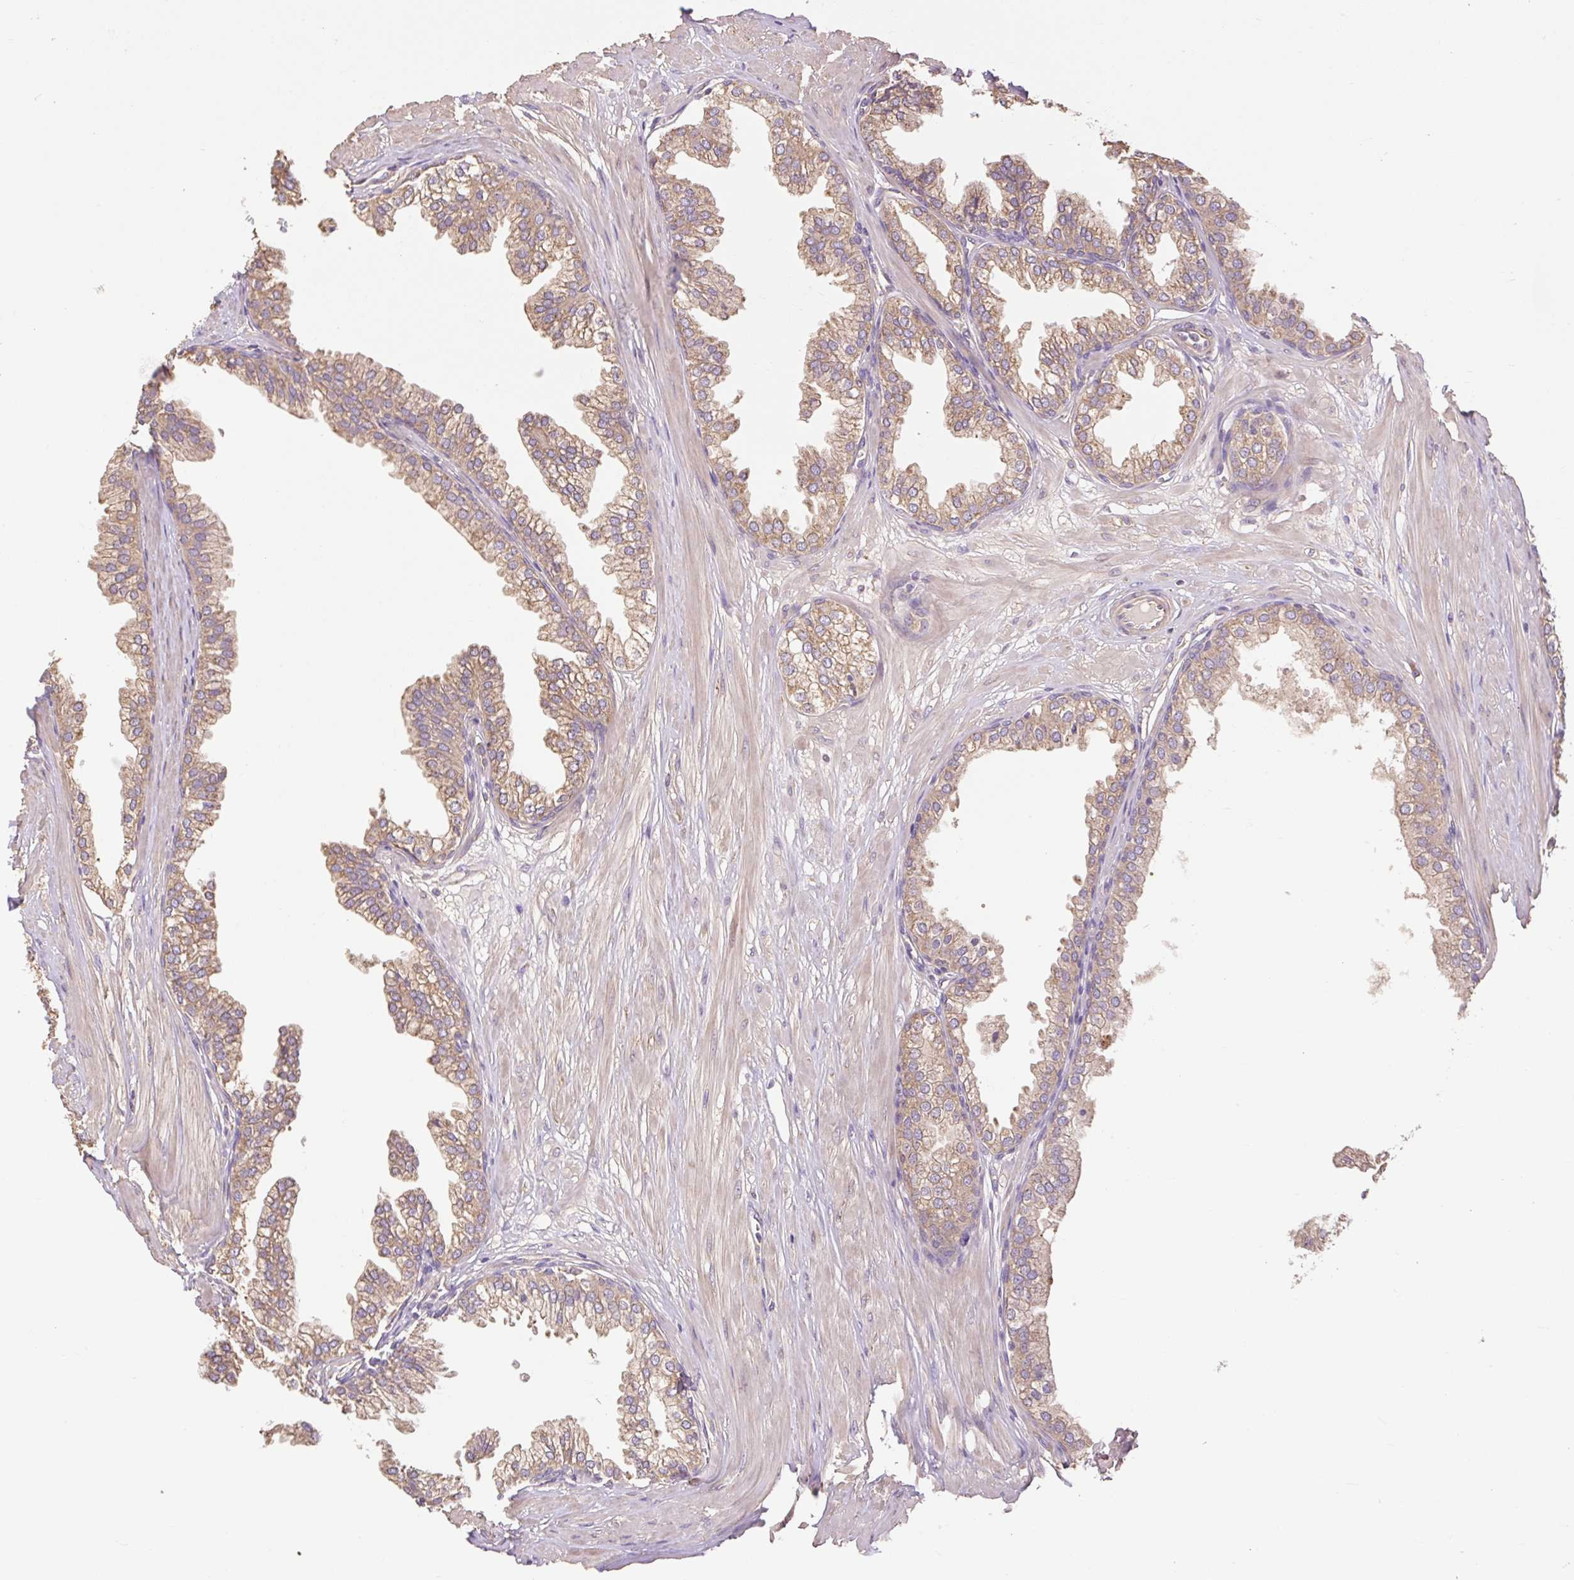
{"staining": {"intensity": "moderate", "quantity": ">75%", "location": "cytoplasmic/membranous"}, "tissue": "prostate", "cell_type": "Glandular cells", "image_type": "normal", "snomed": [{"axis": "morphology", "description": "Normal tissue, NOS"}, {"axis": "topography", "description": "Prostate"}, {"axis": "topography", "description": "Peripheral nerve tissue"}], "caption": "A brown stain highlights moderate cytoplasmic/membranous expression of a protein in glandular cells of unremarkable prostate. (DAB (3,3'-diaminobenzidine) IHC with brightfield microscopy, high magnification).", "gene": "DESI1", "patient": {"sex": "male", "age": 55}}